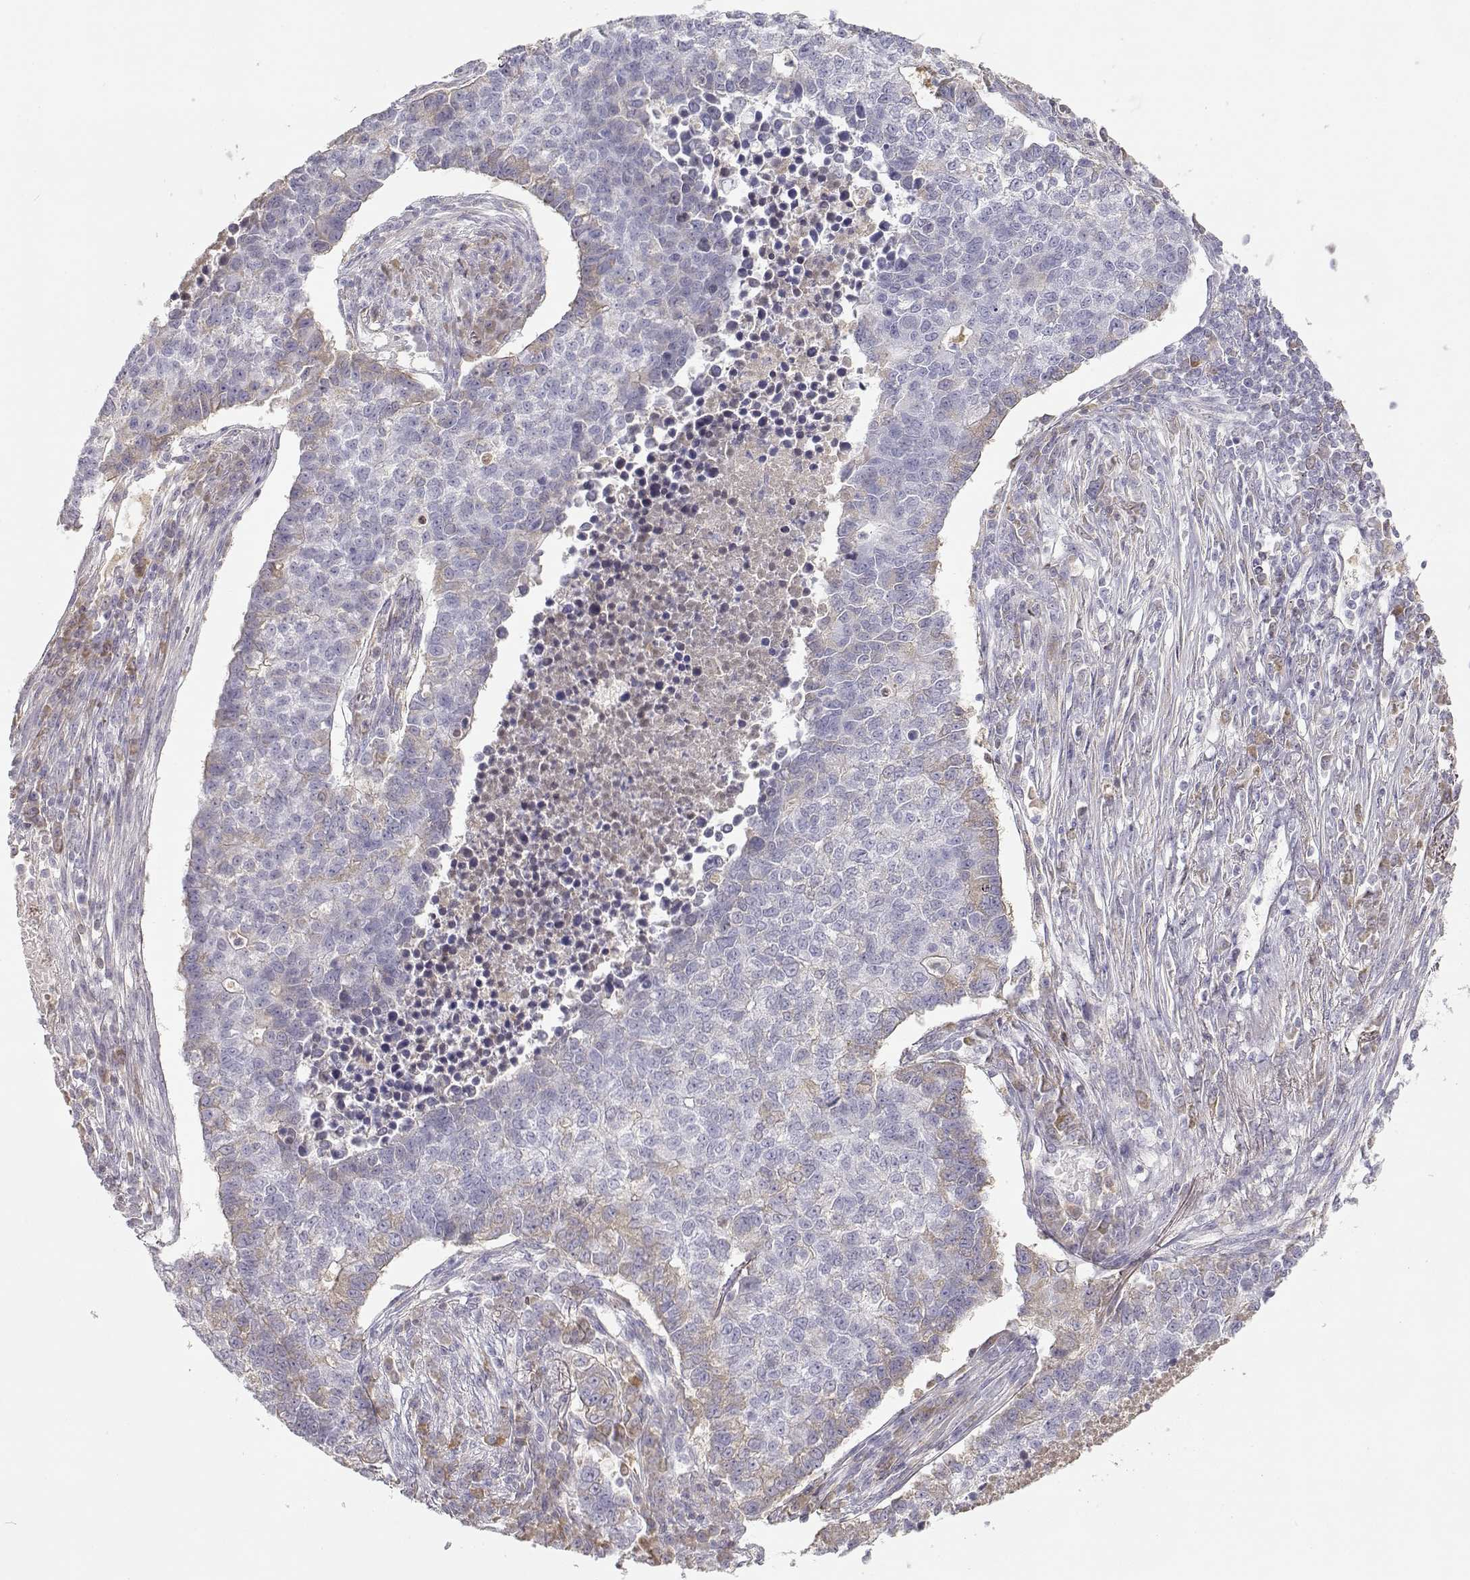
{"staining": {"intensity": "weak", "quantity": "<25%", "location": "cytoplasmic/membranous"}, "tissue": "lung cancer", "cell_type": "Tumor cells", "image_type": "cancer", "snomed": [{"axis": "morphology", "description": "Adenocarcinoma, NOS"}, {"axis": "topography", "description": "Lung"}], "caption": "The immunohistochemistry histopathology image has no significant staining in tumor cells of lung adenocarcinoma tissue. (IHC, brightfield microscopy, high magnification).", "gene": "SLCO6A1", "patient": {"sex": "male", "age": 57}}